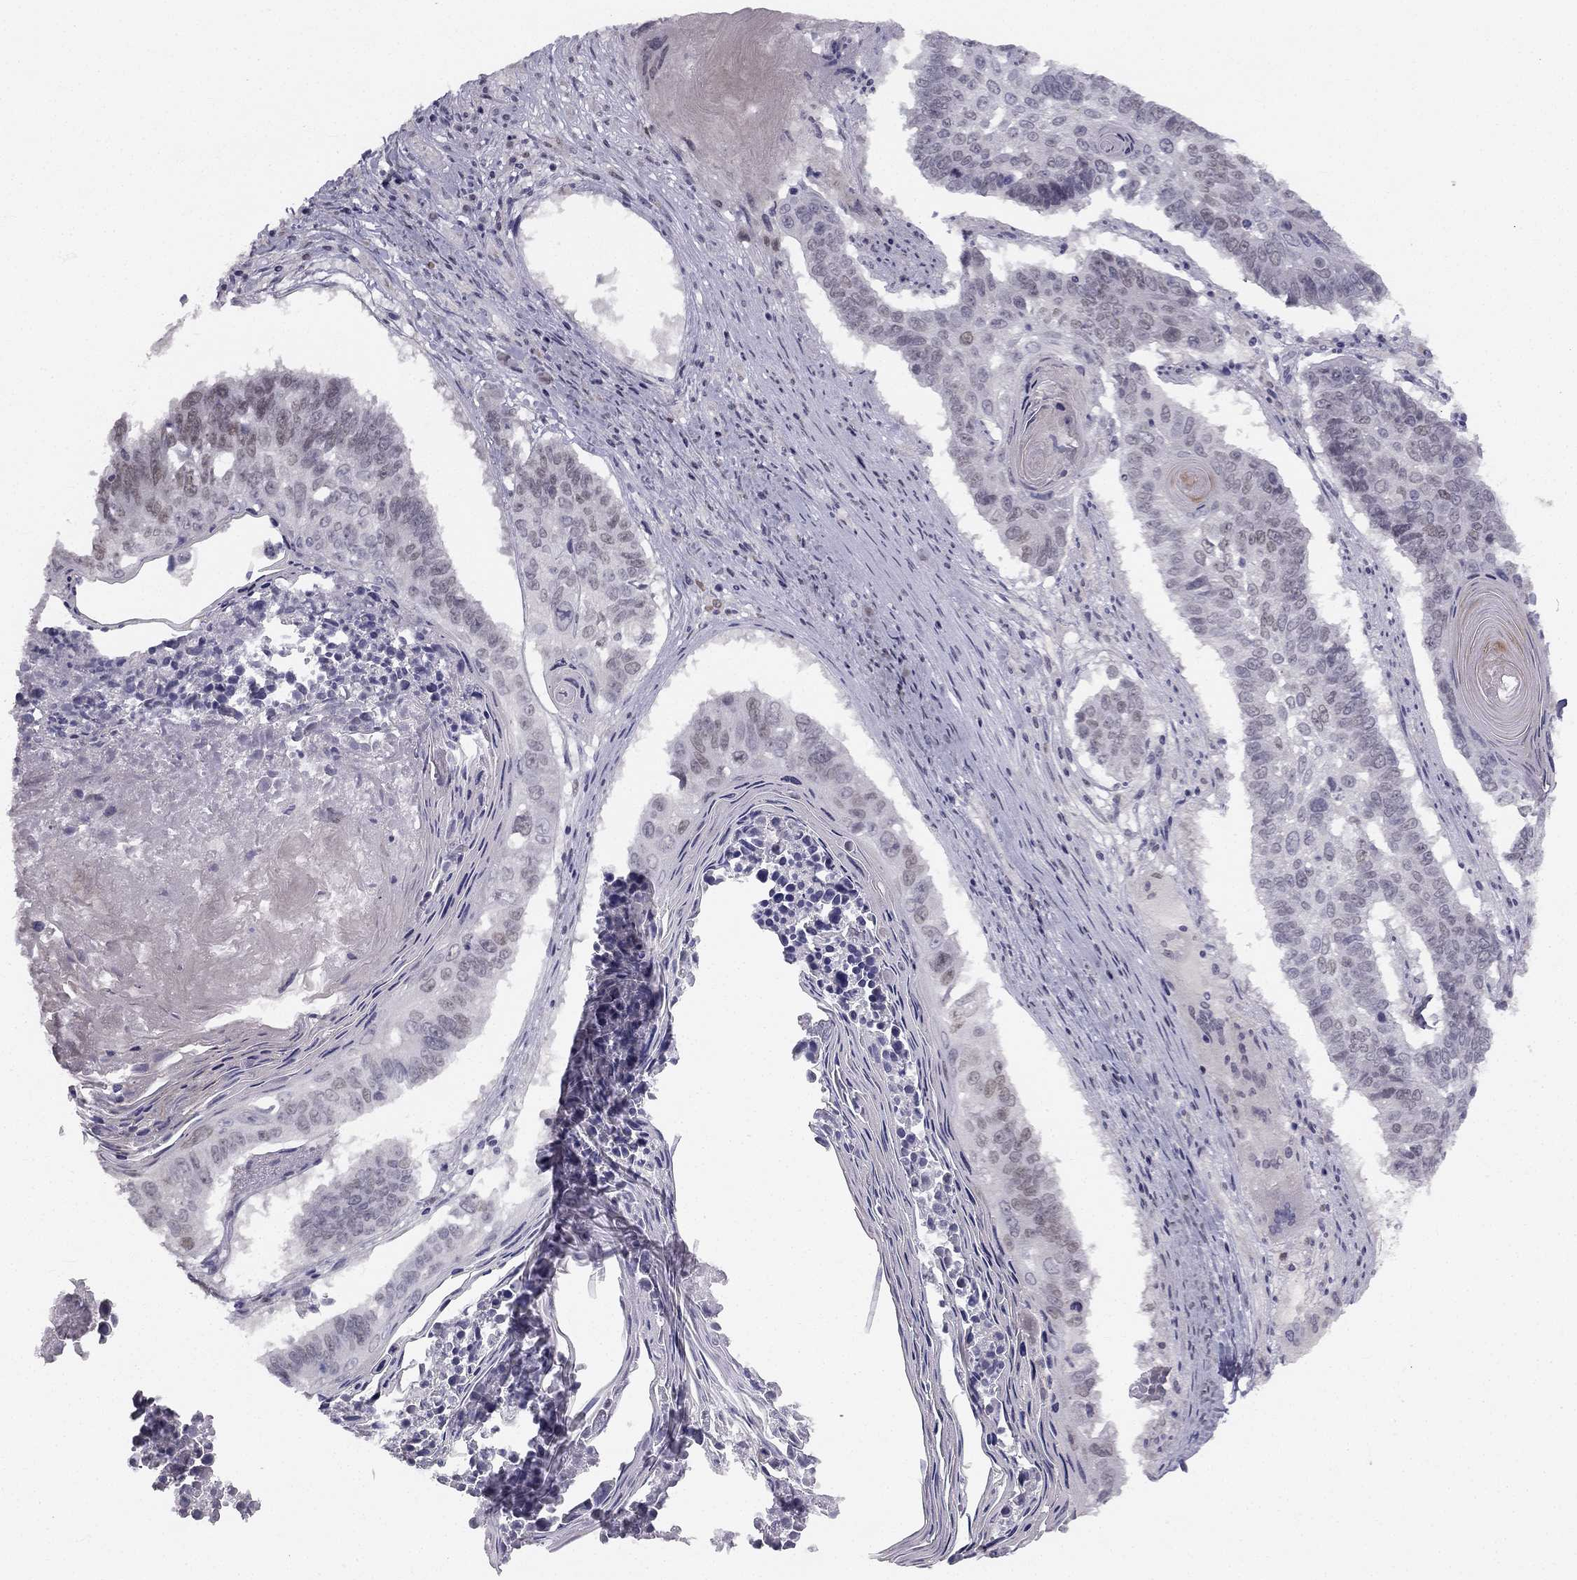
{"staining": {"intensity": "negative", "quantity": "none", "location": "none"}, "tissue": "lung cancer", "cell_type": "Tumor cells", "image_type": "cancer", "snomed": [{"axis": "morphology", "description": "Squamous cell carcinoma, NOS"}, {"axis": "topography", "description": "Lung"}], "caption": "There is no significant staining in tumor cells of lung cancer.", "gene": "TRPS1", "patient": {"sex": "male", "age": 73}}